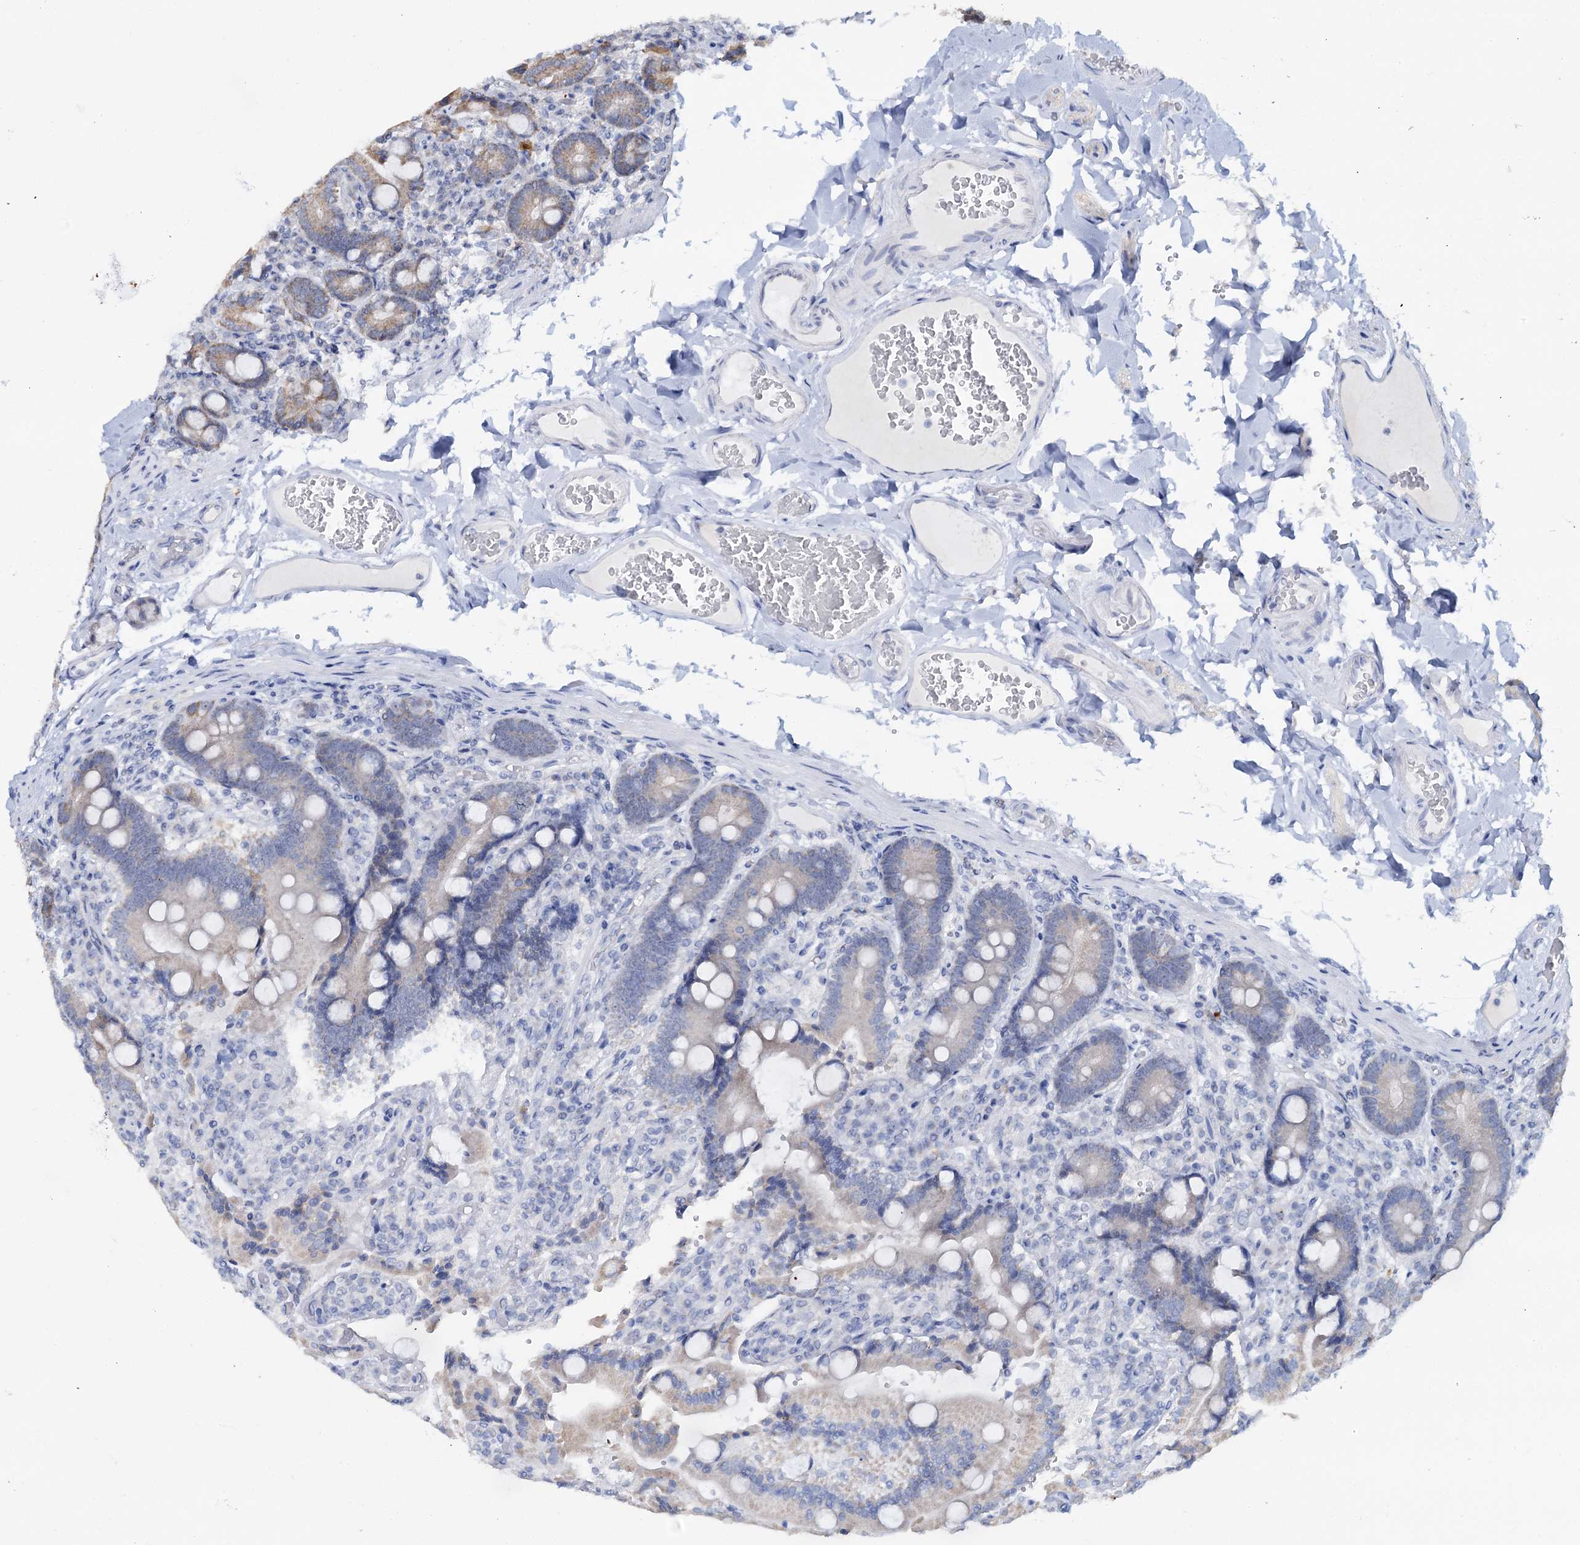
{"staining": {"intensity": "weak", "quantity": "<25%", "location": "cytoplasmic/membranous"}, "tissue": "duodenum", "cell_type": "Glandular cells", "image_type": "normal", "snomed": [{"axis": "morphology", "description": "Normal tissue, NOS"}, {"axis": "topography", "description": "Duodenum"}], "caption": "An immunohistochemistry (IHC) histopathology image of unremarkable duodenum is shown. There is no staining in glandular cells of duodenum.", "gene": "C2CD3", "patient": {"sex": "female", "age": 62}}